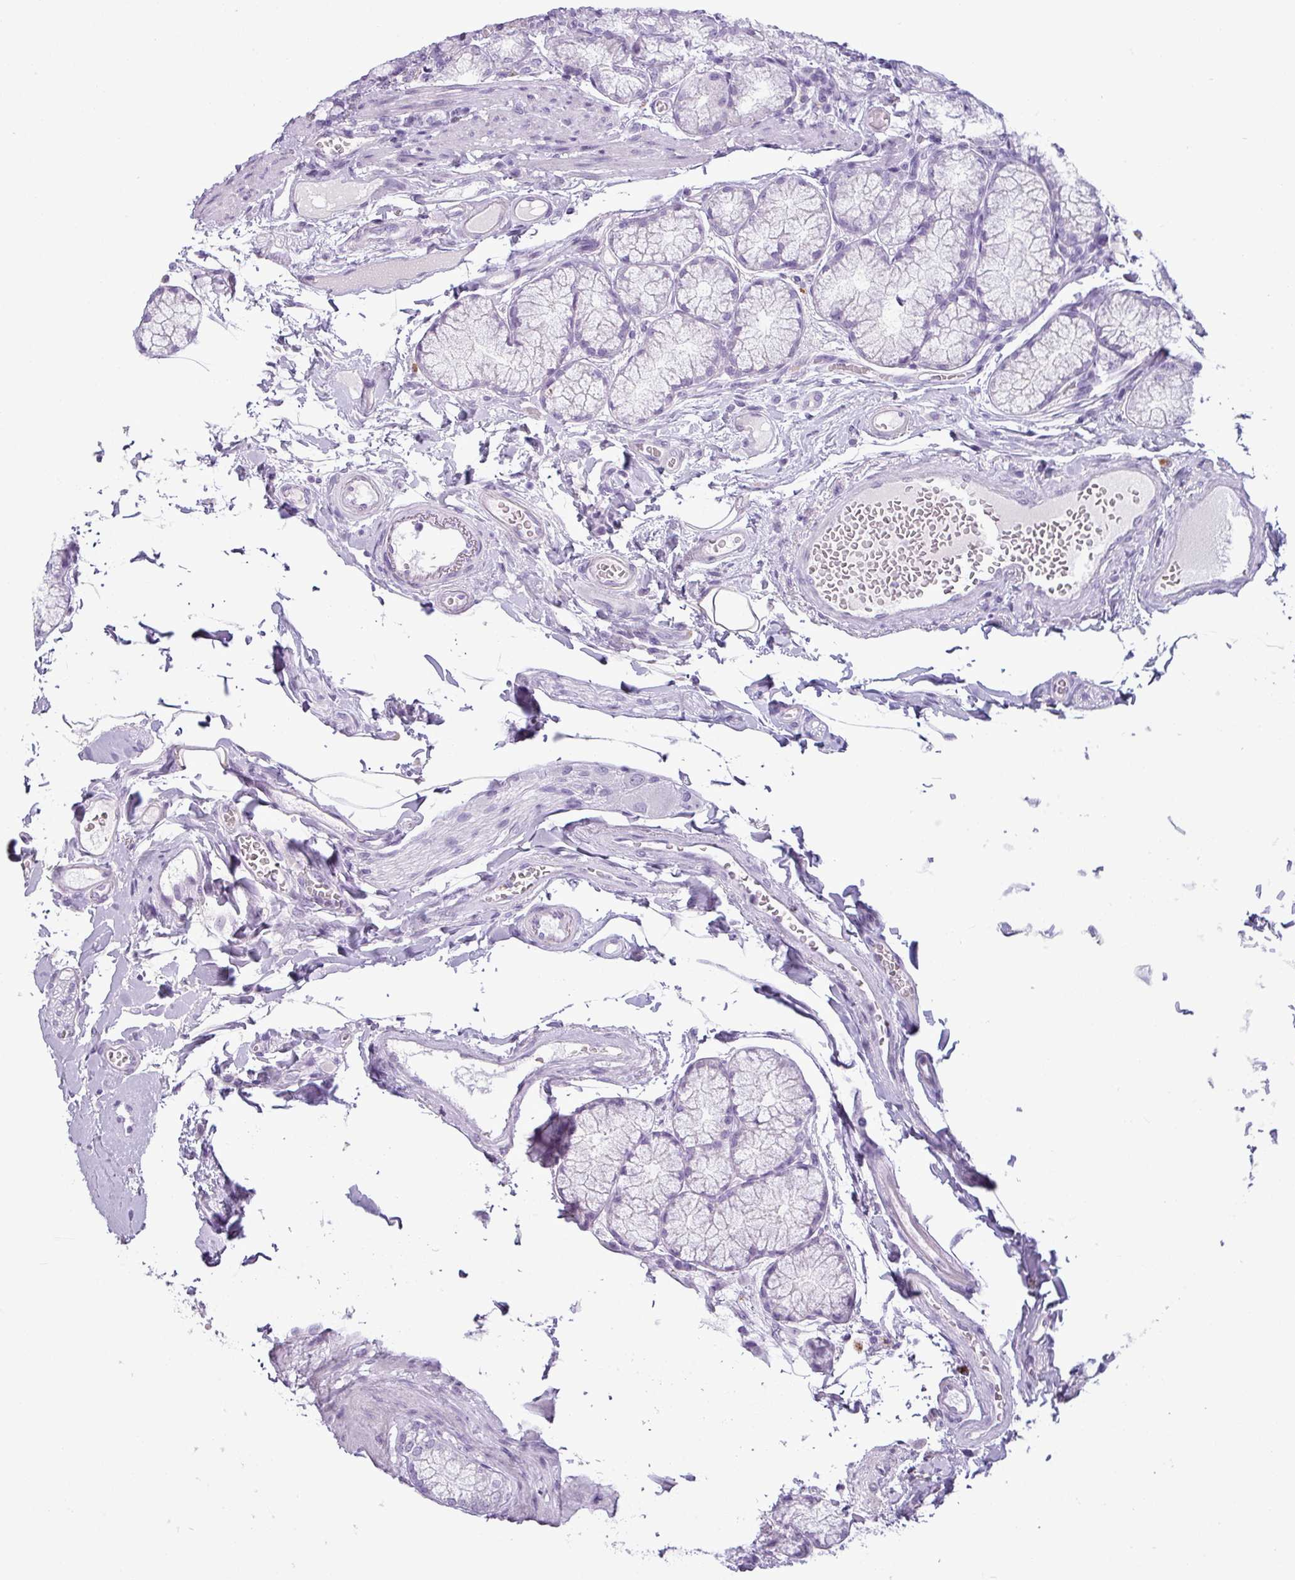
{"staining": {"intensity": "negative", "quantity": "none", "location": "none"}, "tissue": "duodenum", "cell_type": "Glandular cells", "image_type": "normal", "snomed": [{"axis": "morphology", "description": "Normal tissue, NOS"}, {"axis": "topography", "description": "Duodenum"}], "caption": "Immunohistochemistry (IHC) histopathology image of benign duodenum: human duodenum stained with DAB displays no significant protein positivity in glandular cells.", "gene": "CDH16", "patient": {"sex": "female", "age": 67}}